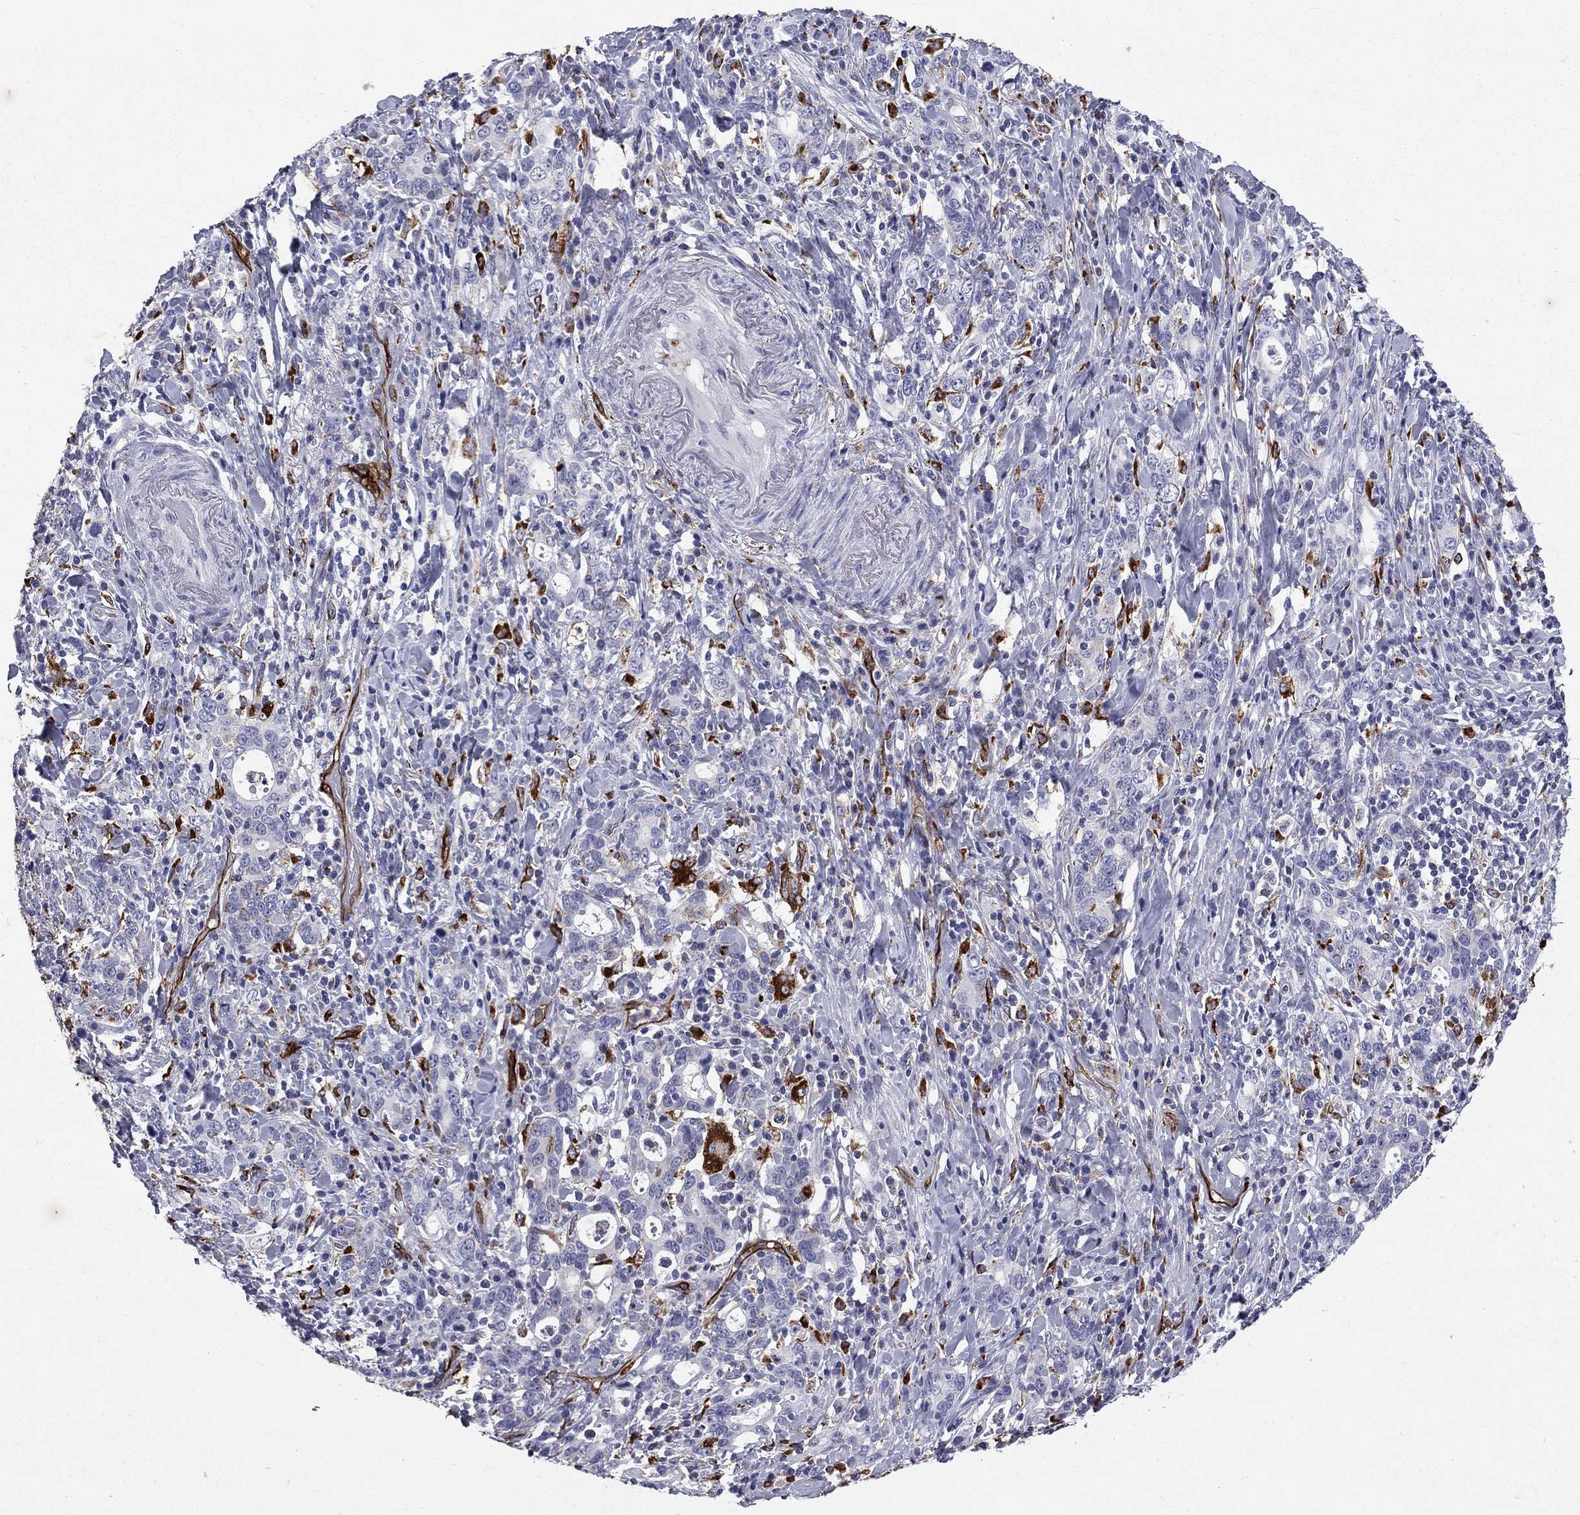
{"staining": {"intensity": "moderate", "quantity": "<25%", "location": "cytoplasmic/membranous"}, "tissue": "stomach cancer", "cell_type": "Tumor cells", "image_type": "cancer", "snomed": [{"axis": "morphology", "description": "Adenocarcinoma, NOS"}, {"axis": "topography", "description": "Stomach"}], "caption": "A high-resolution image shows immunohistochemistry (IHC) staining of stomach cancer, which demonstrates moderate cytoplasmic/membranous positivity in approximately <25% of tumor cells. (DAB (3,3'-diaminobenzidine) = brown stain, brightfield microscopy at high magnification).", "gene": "MADCAM1", "patient": {"sex": "male", "age": 79}}